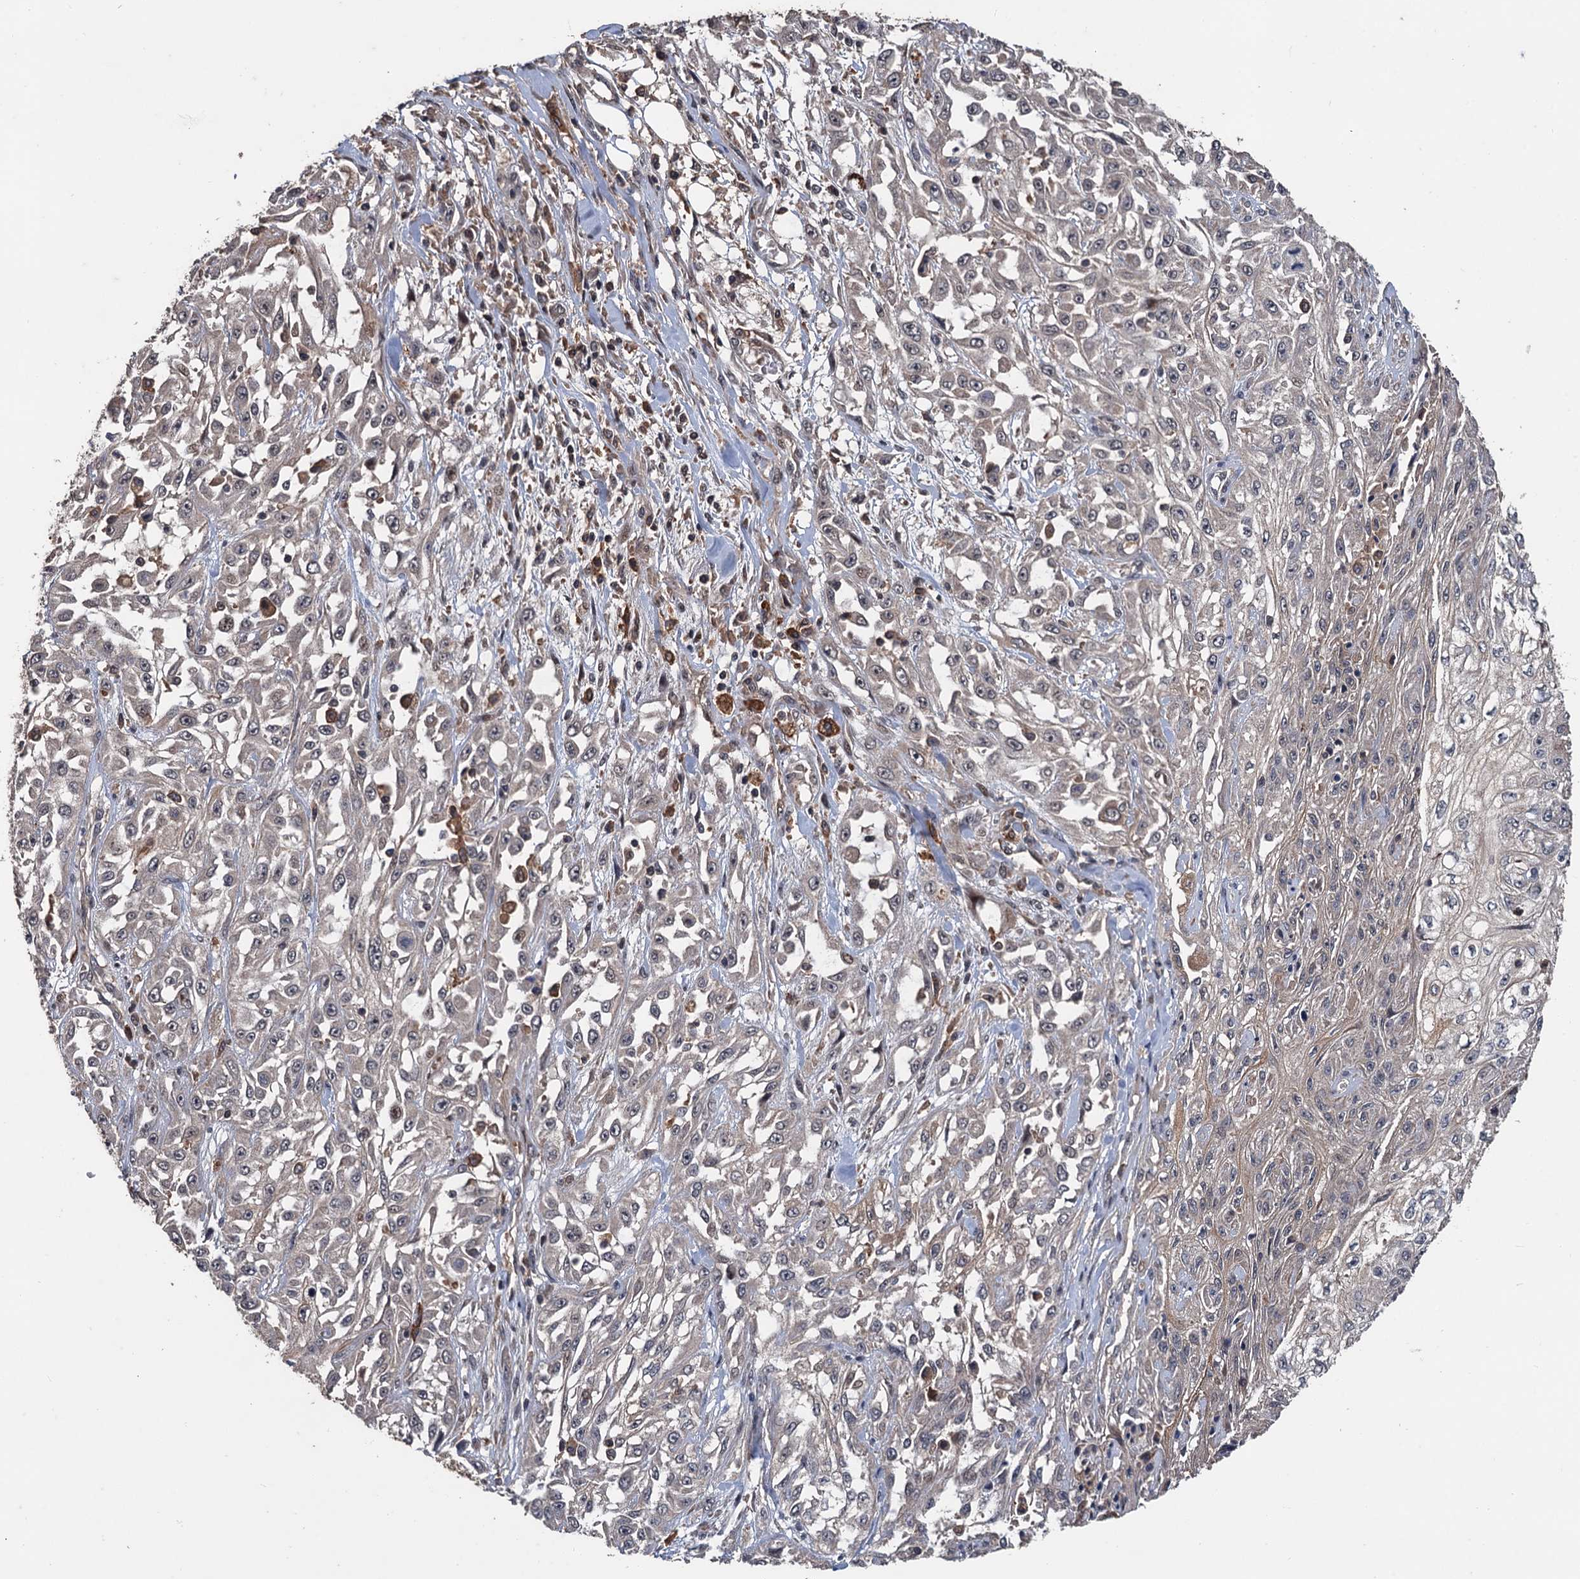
{"staining": {"intensity": "weak", "quantity": "<25%", "location": "cytoplasmic/membranous"}, "tissue": "skin cancer", "cell_type": "Tumor cells", "image_type": "cancer", "snomed": [{"axis": "morphology", "description": "Squamous cell carcinoma, NOS"}, {"axis": "morphology", "description": "Squamous cell carcinoma, metastatic, NOS"}, {"axis": "topography", "description": "Skin"}, {"axis": "topography", "description": "Lymph node"}], "caption": "IHC of skin cancer demonstrates no positivity in tumor cells.", "gene": "ZNF438", "patient": {"sex": "male", "age": 75}}